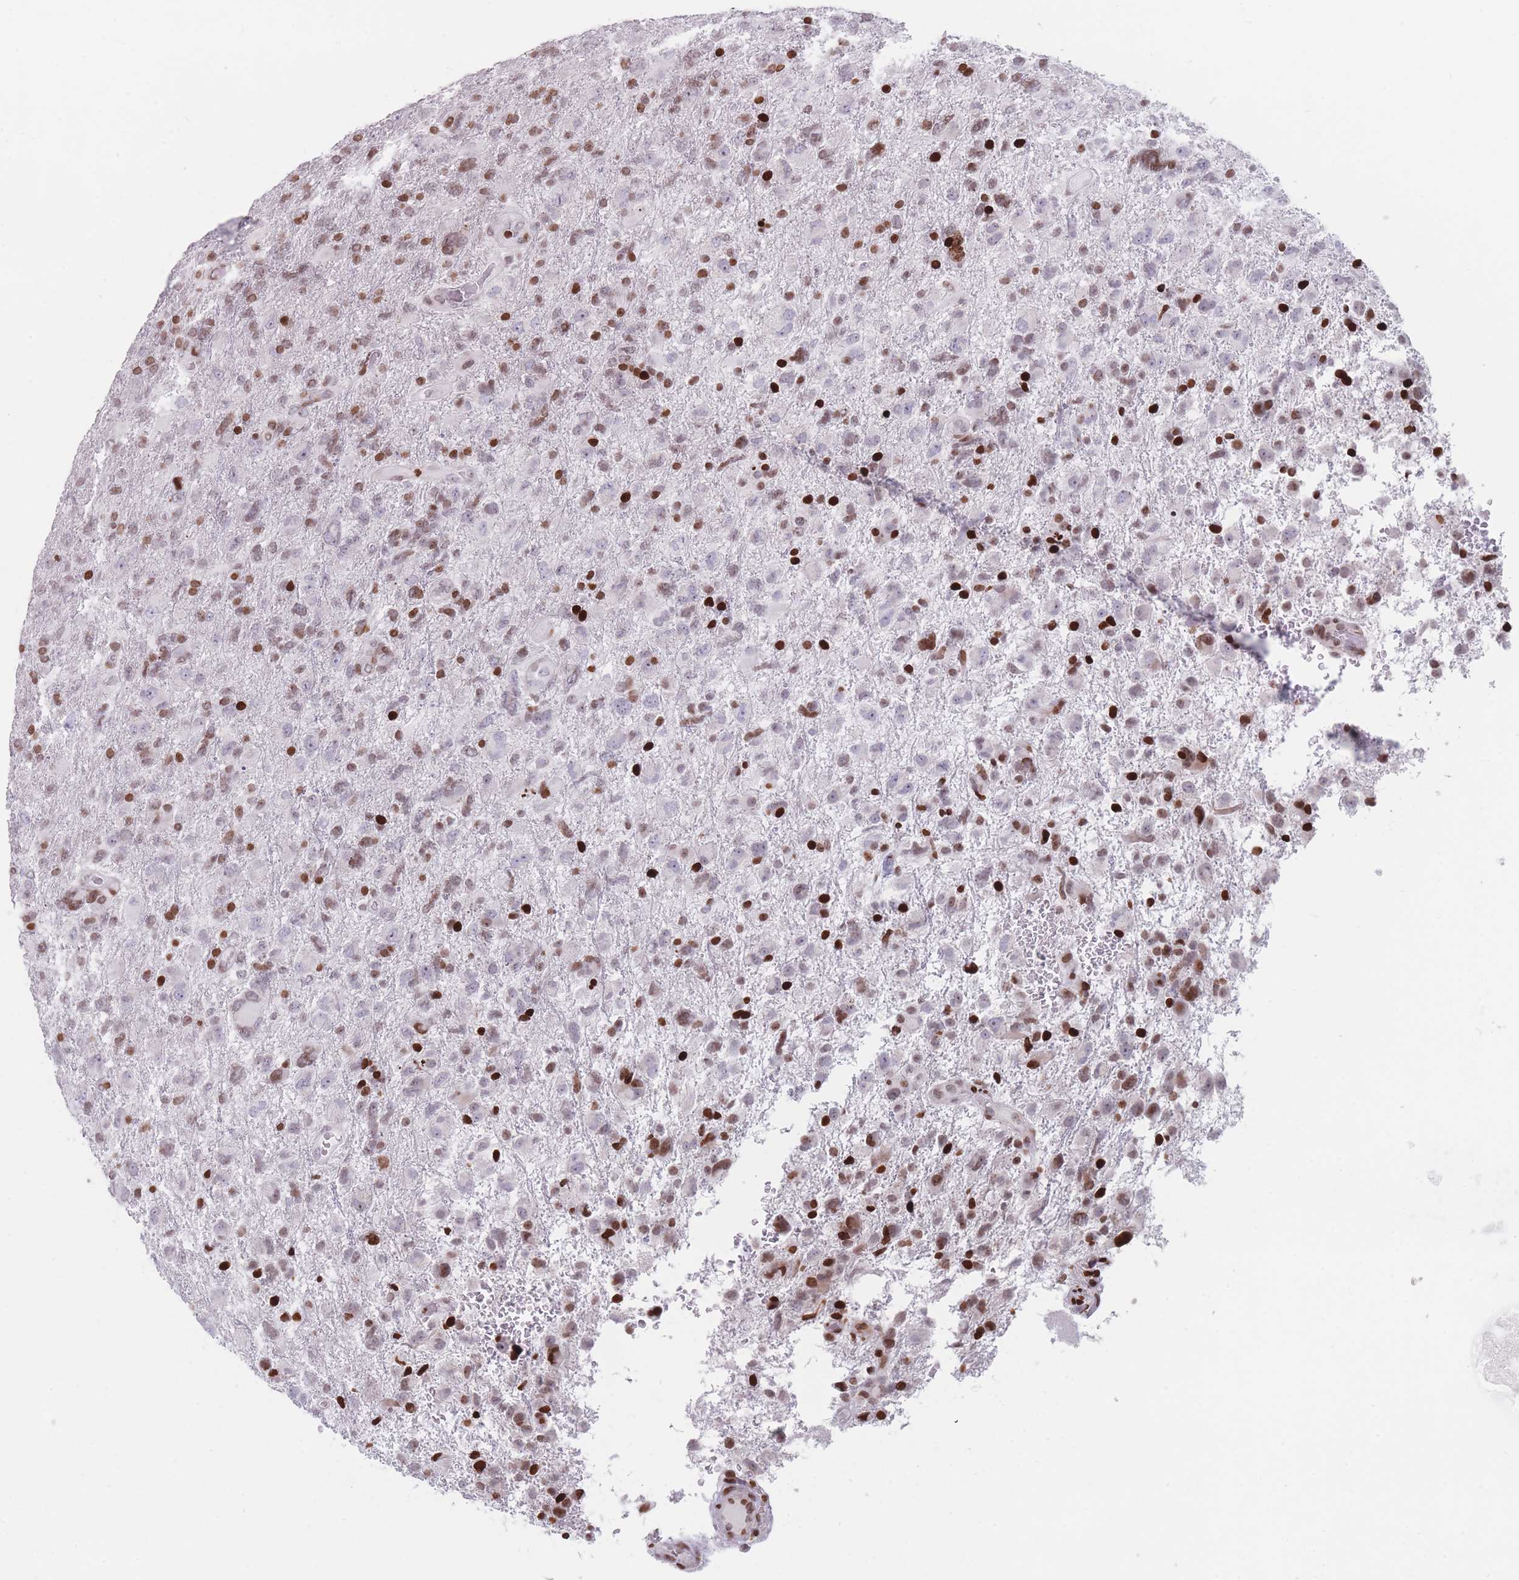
{"staining": {"intensity": "moderate", "quantity": "25%-75%", "location": "nuclear"}, "tissue": "glioma", "cell_type": "Tumor cells", "image_type": "cancer", "snomed": [{"axis": "morphology", "description": "Glioma, malignant, High grade"}, {"axis": "topography", "description": "Brain"}], "caption": "Protein staining of glioma tissue displays moderate nuclear expression in approximately 25%-75% of tumor cells.", "gene": "AK9", "patient": {"sex": "male", "age": 61}}